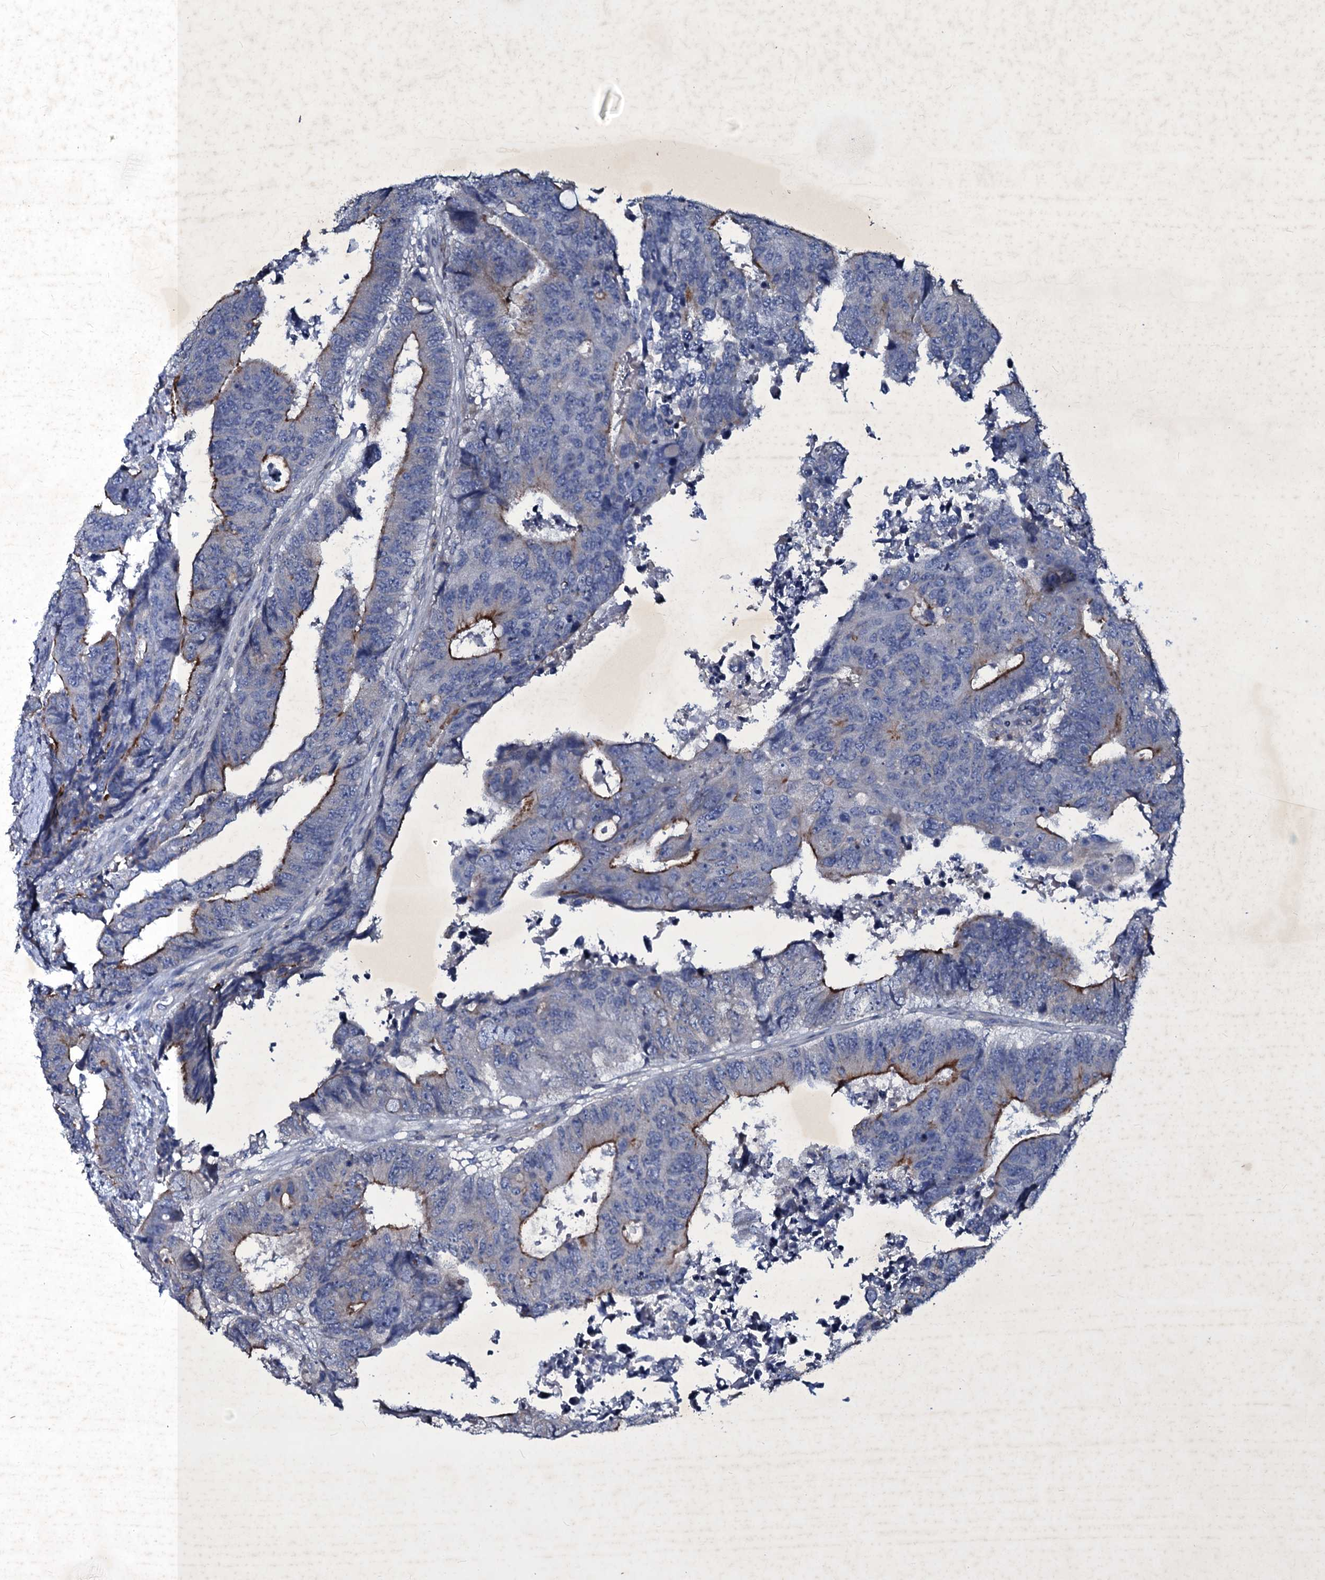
{"staining": {"intensity": "moderate", "quantity": "25%-75%", "location": "cytoplasmic/membranous"}, "tissue": "colorectal cancer", "cell_type": "Tumor cells", "image_type": "cancer", "snomed": [{"axis": "morphology", "description": "Adenocarcinoma, NOS"}, {"axis": "topography", "description": "Rectum"}], "caption": "A high-resolution photomicrograph shows IHC staining of adenocarcinoma (colorectal), which reveals moderate cytoplasmic/membranous expression in approximately 25%-75% of tumor cells.", "gene": "SELENOT", "patient": {"sex": "male", "age": 84}}